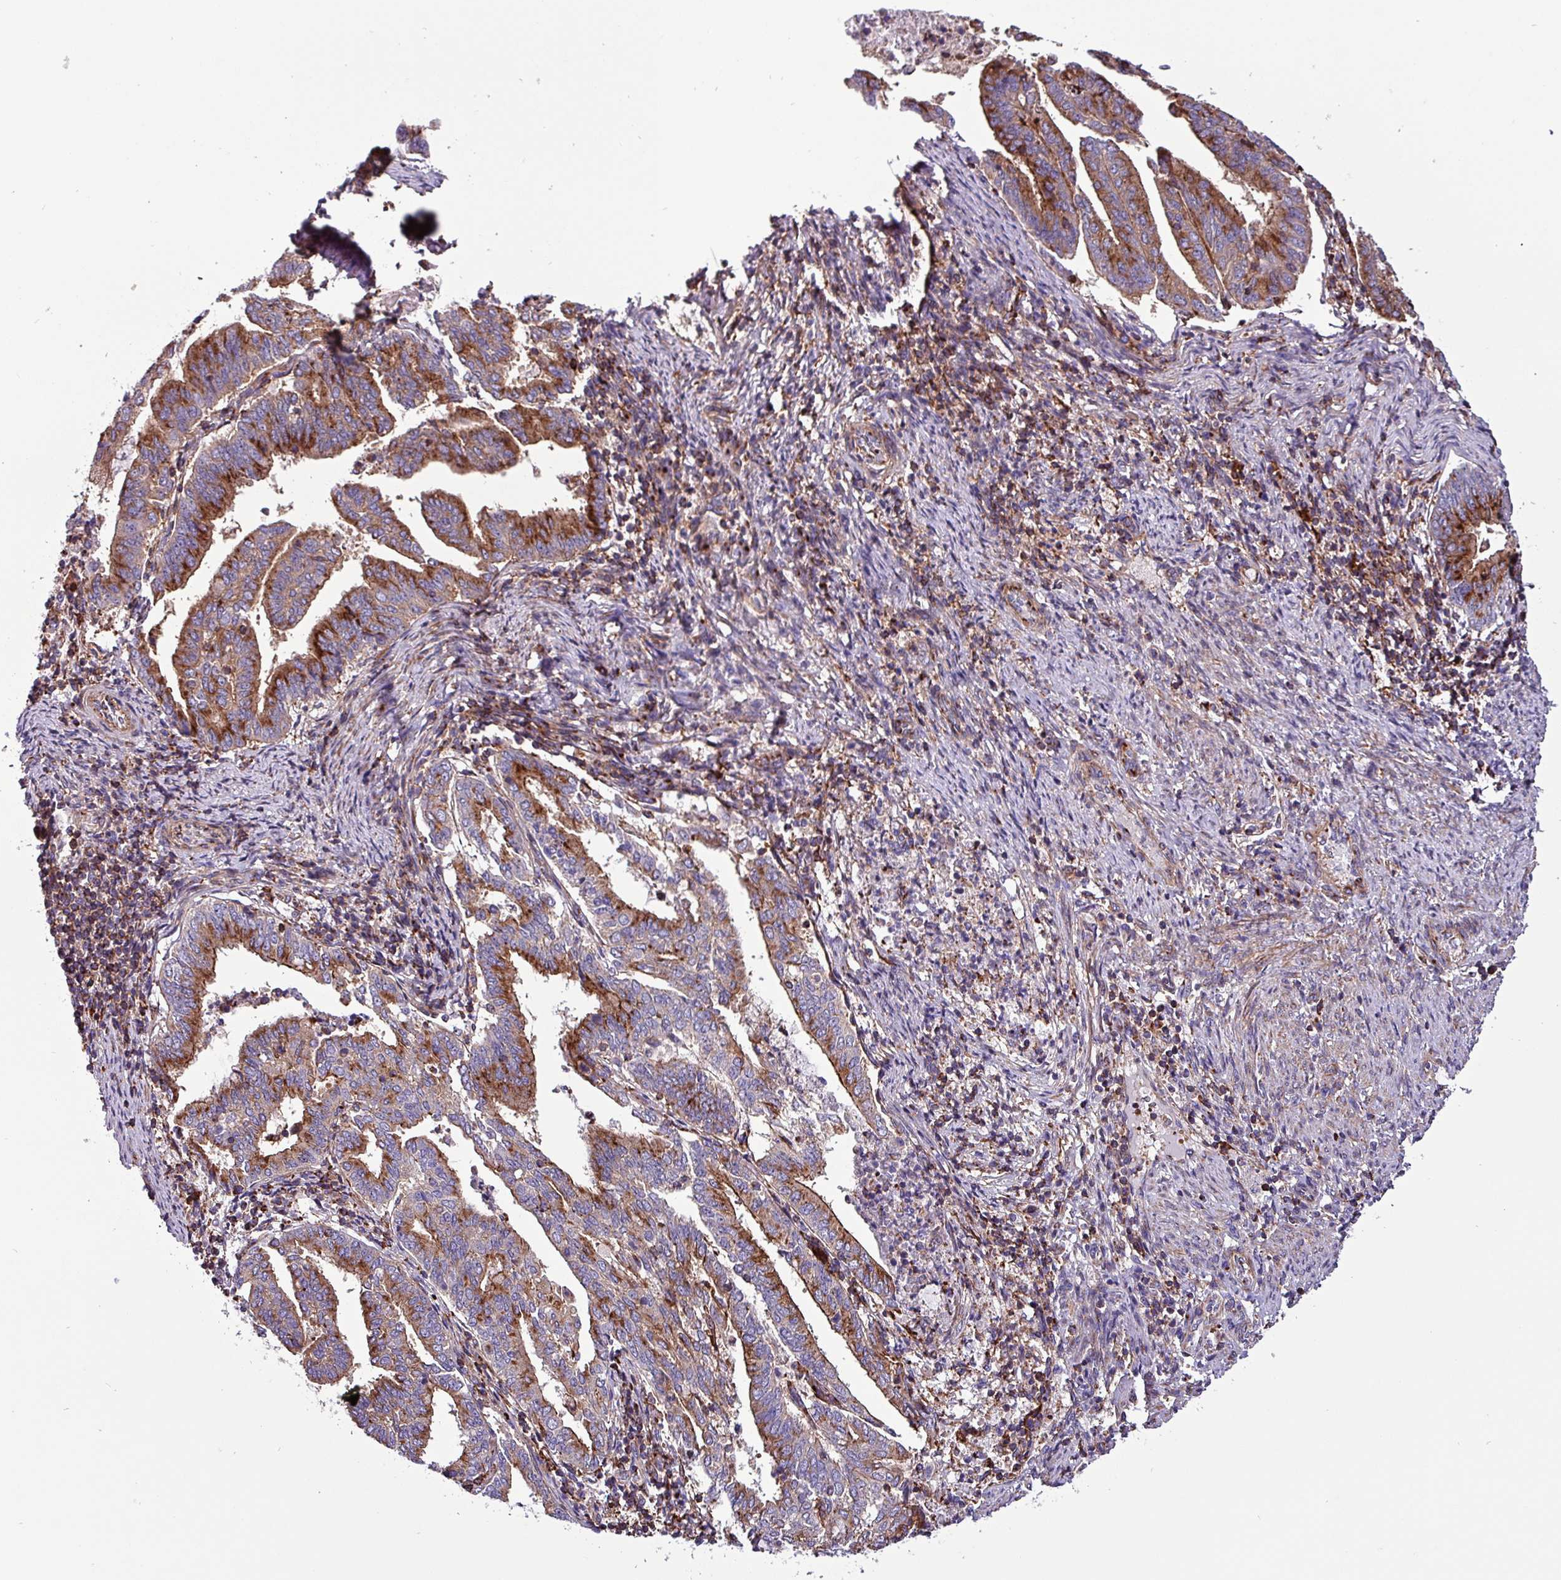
{"staining": {"intensity": "moderate", "quantity": ">75%", "location": "cytoplasmic/membranous"}, "tissue": "endometrial cancer", "cell_type": "Tumor cells", "image_type": "cancer", "snomed": [{"axis": "morphology", "description": "Adenocarcinoma, NOS"}, {"axis": "topography", "description": "Endometrium"}], "caption": "DAB (3,3'-diaminobenzidine) immunohistochemical staining of human endometrial cancer shows moderate cytoplasmic/membranous protein staining in about >75% of tumor cells.", "gene": "VAMP4", "patient": {"sex": "female", "age": 80}}